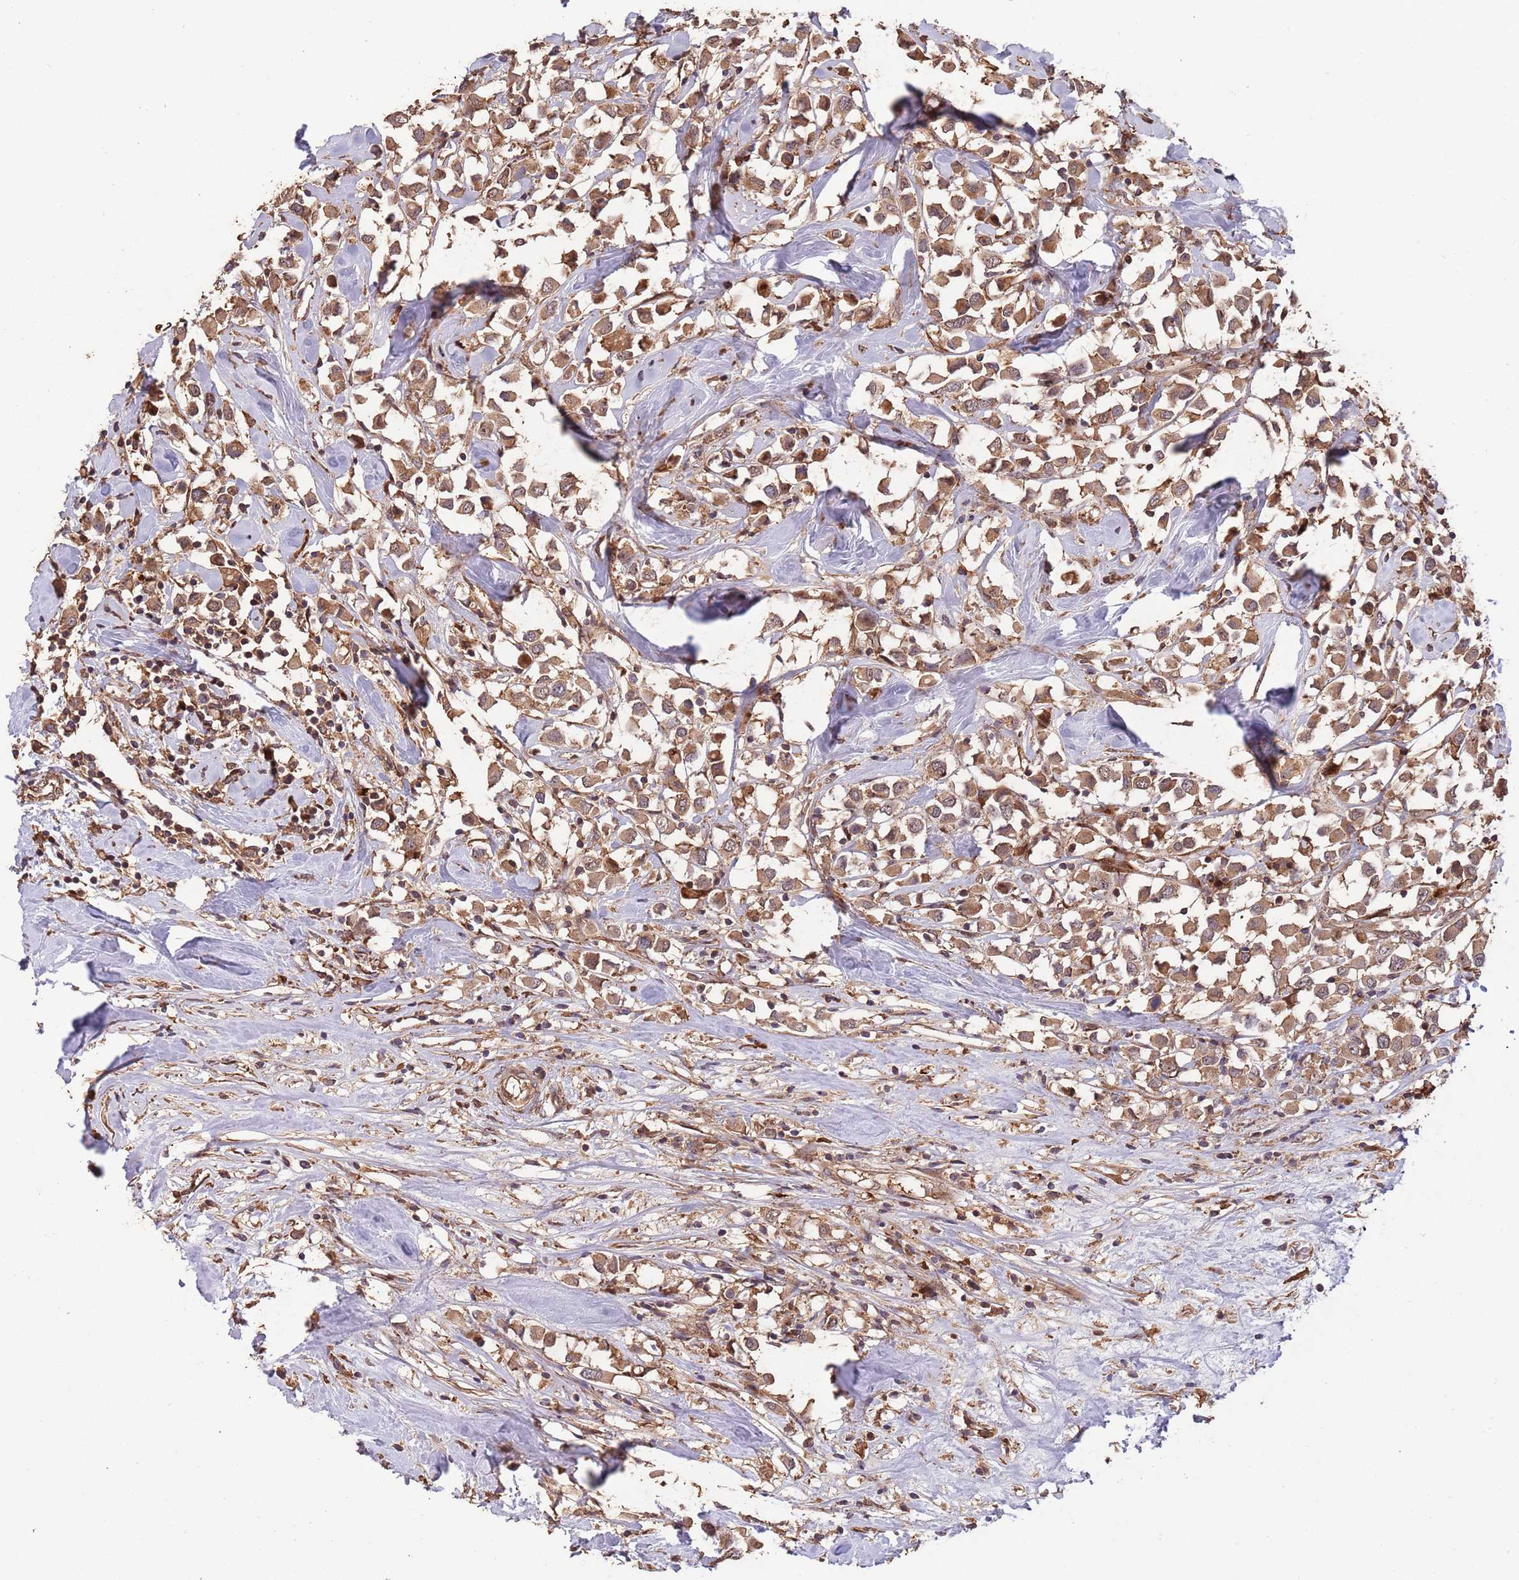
{"staining": {"intensity": "moderate", "quantity": ">75%", "location": "cytoplasmic/membranous"}, "tissue": "breast cancer", "cell_type": "Tumor cells", "image_type": "cancer", "snomed": [{"axis": "morphology", "description": "Duct carcinoma"}, {"axis": "topography", "description": "Breast"}], "caption": "Brown immunohistochemical staining in human breast cancer exhibits moderate cytoplasmic/membranous positivity in about >75% of tumor cells.", "gene": "ZNF428", "patient": {"sex": "female", "age": 61}}